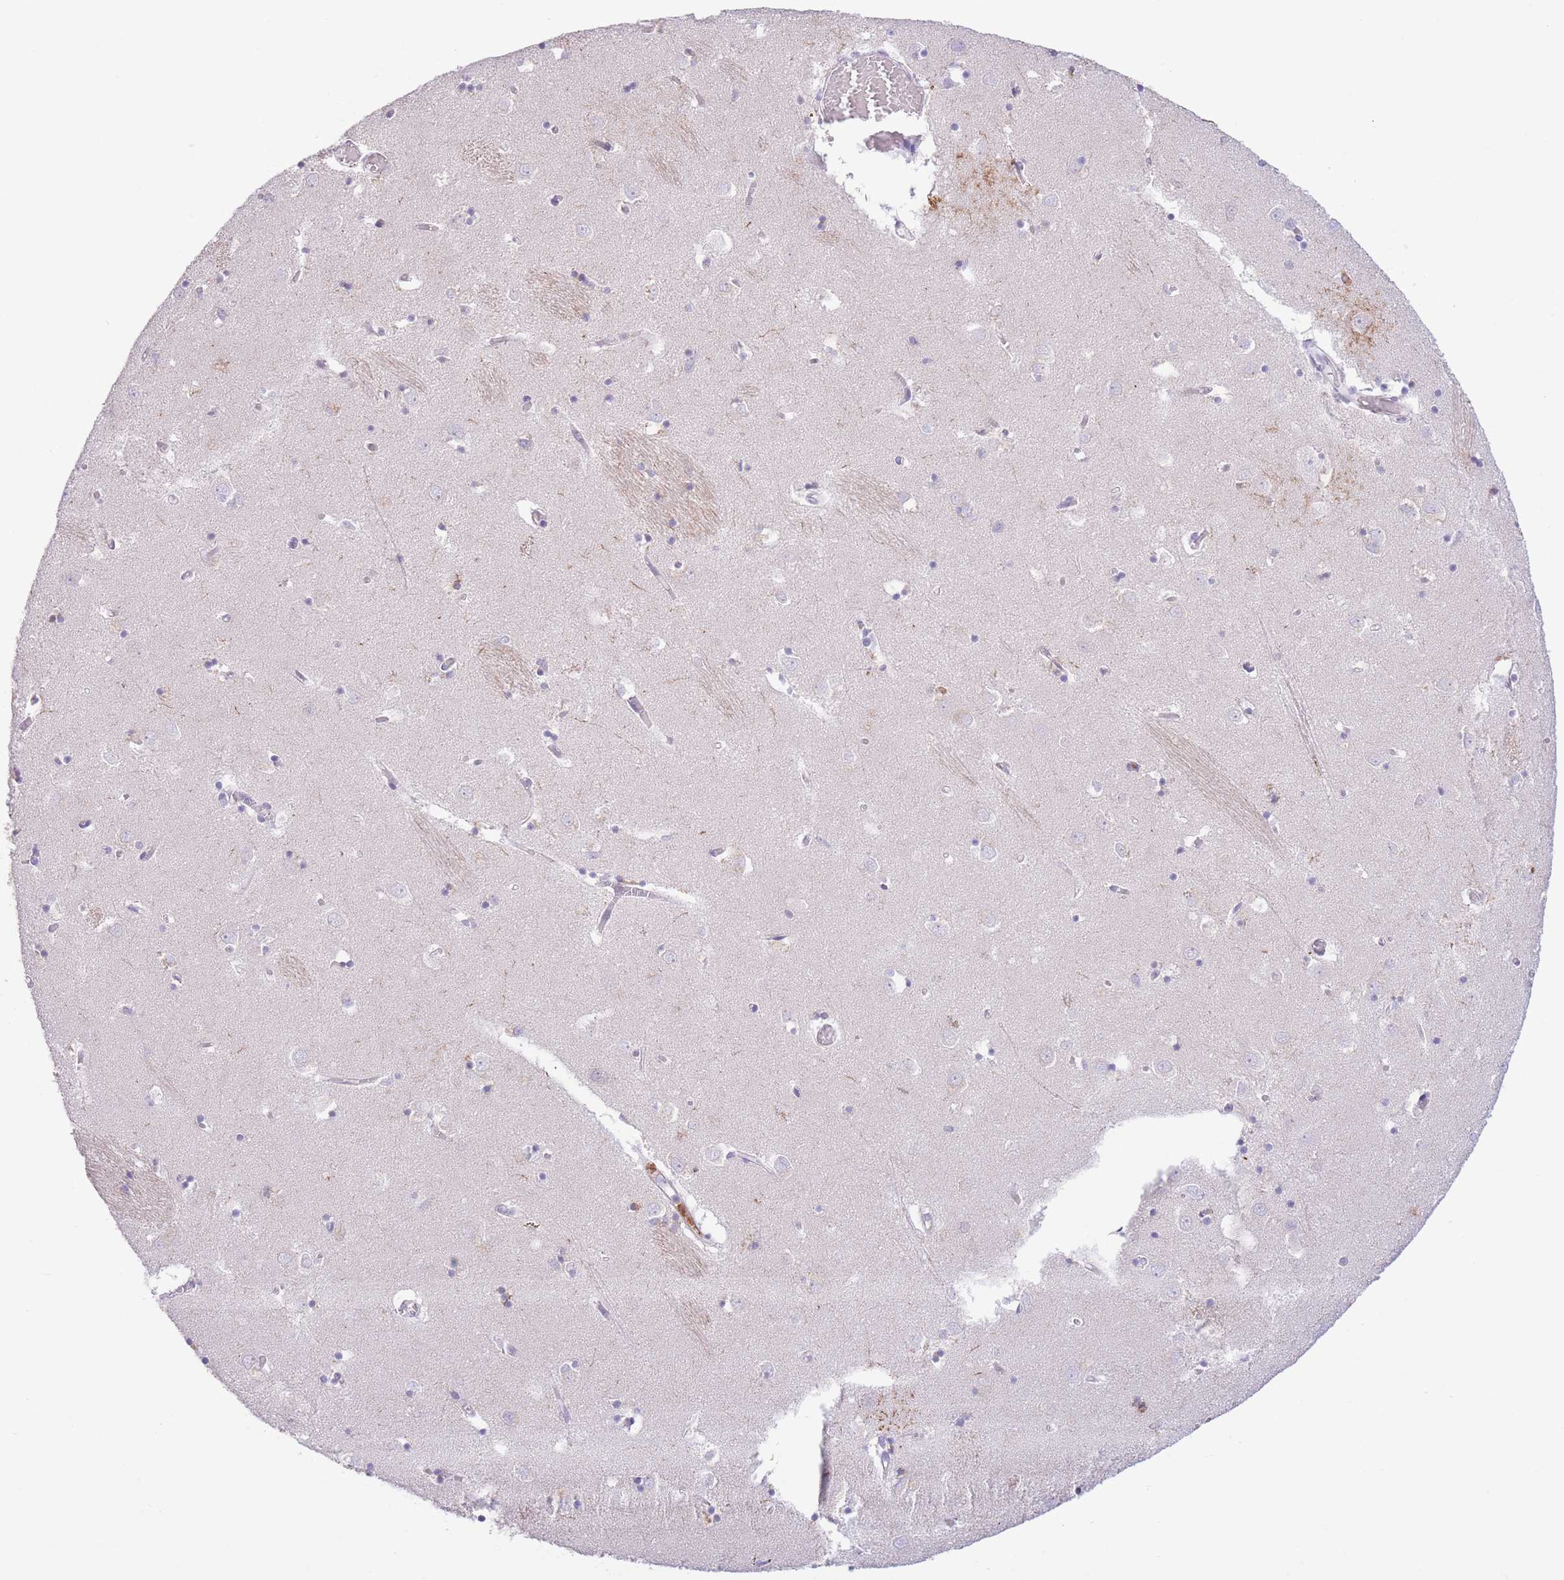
{"staining": {"intensity": "negative", "quantity": "none", "location": "none"}, "tissue": "caudate", "cell_type": "Glial cells", "image_type": "normal", "snomed": [{"axis": "morphology", "description": "Normal tissue, NOS"}, {"axis": "topography", "description": "Lateral ventricle wall"}], "caption": "Immunohistochemistry of normal caudate shows no positivity in glial cells.", "gene": "LCLAT1", "patient": {"sex": "male", "age": 70}}